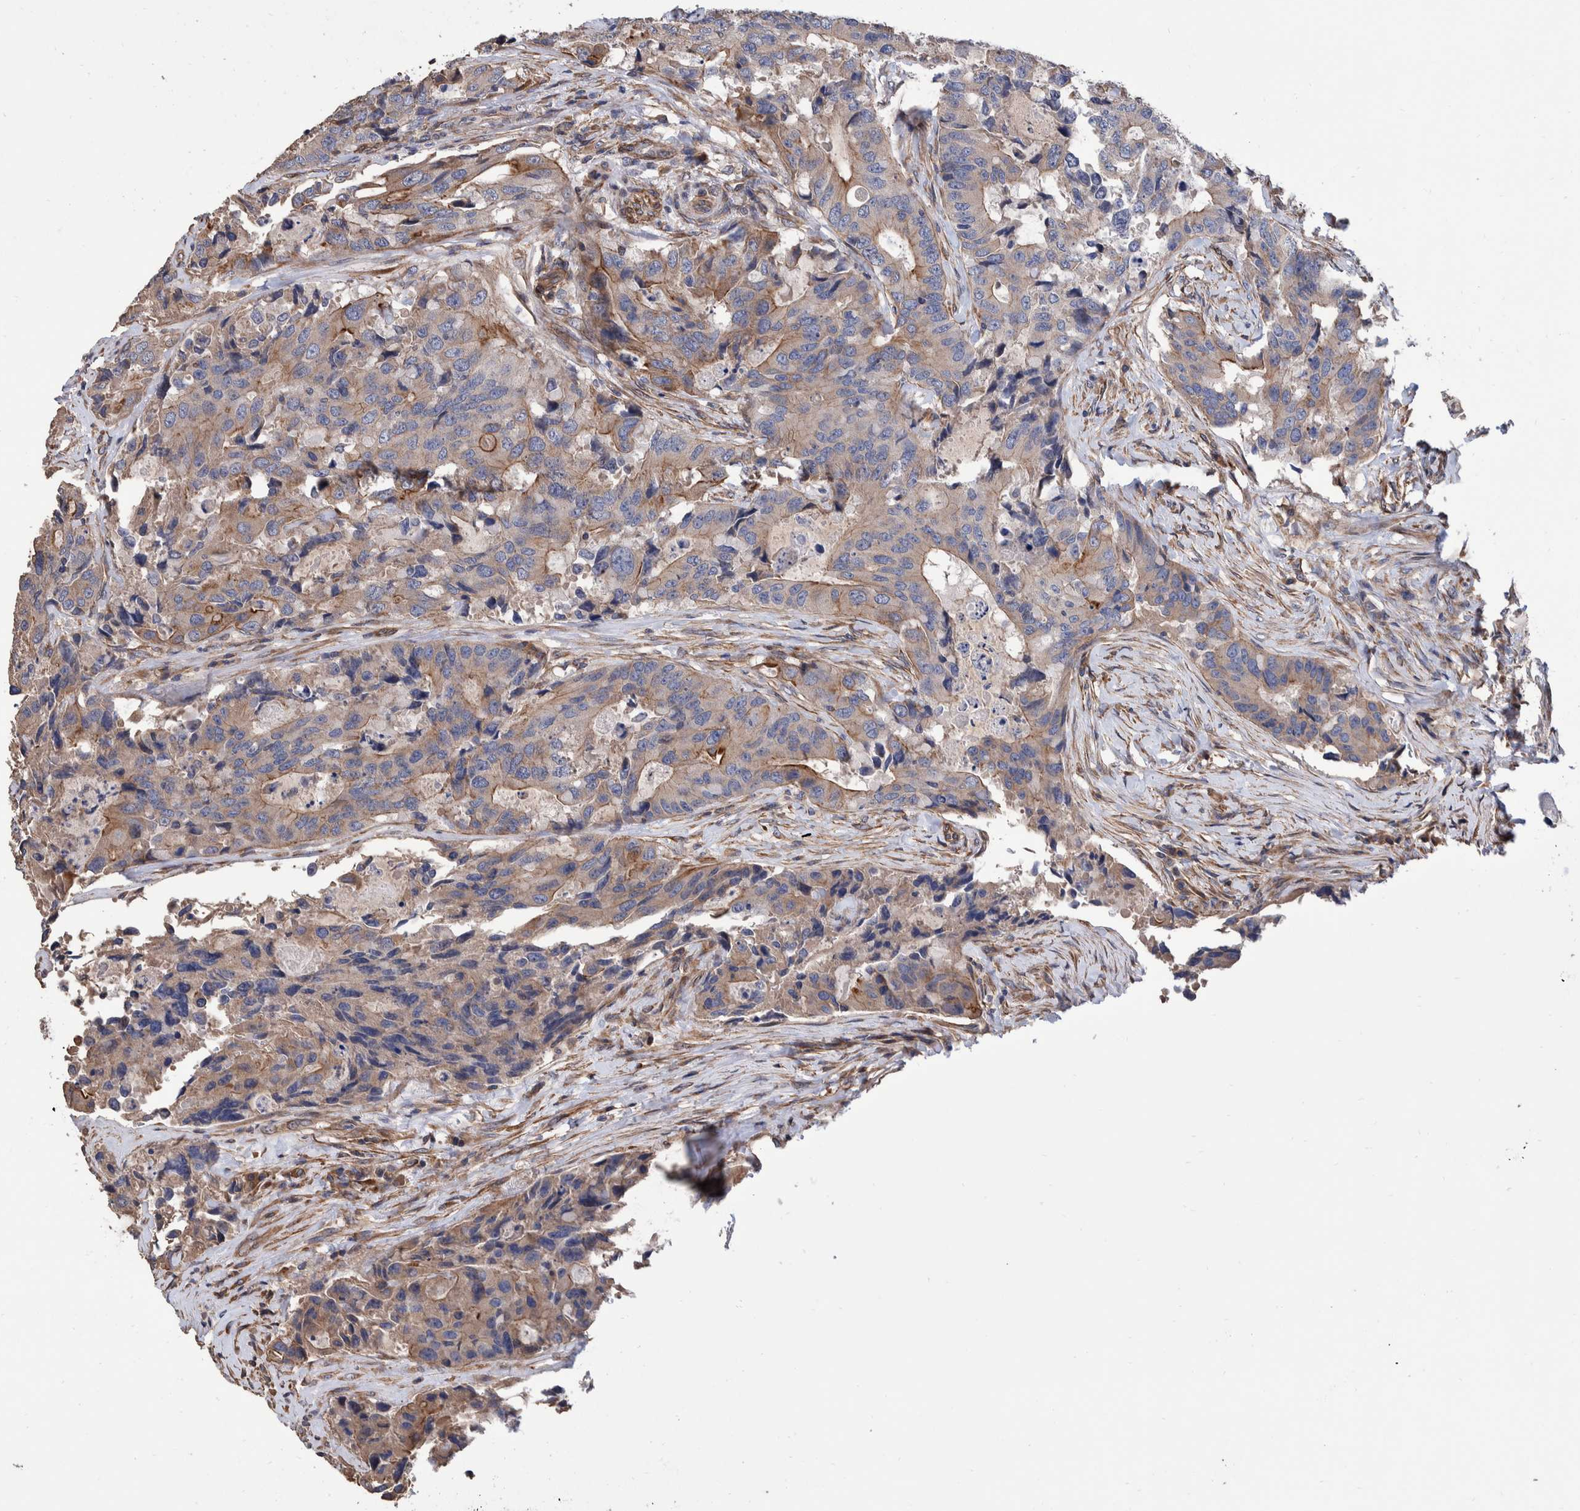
{"staining": {"intensity": "weak", "quantity": "25%-75%", "location": "cytoplasmic/membranous"}, "tissue": "colorectal cancer", "cell_type": "Tumor cells", "image_type": "cancer", "snomed": [{"axis": "morphology", "description": "Adenocarcinoma, NOS"}, {"axis": "topography", "description": "Colon"}], "caption": "Approximately 25%-75% of tumor cells in human colorectal cancer reveal weak cytoplasmic/membranous protein expression as visualized by brown immunohistochemical staining.", "gene": "SLC45A4", "patient": {"sex": "male", "age": 71}}